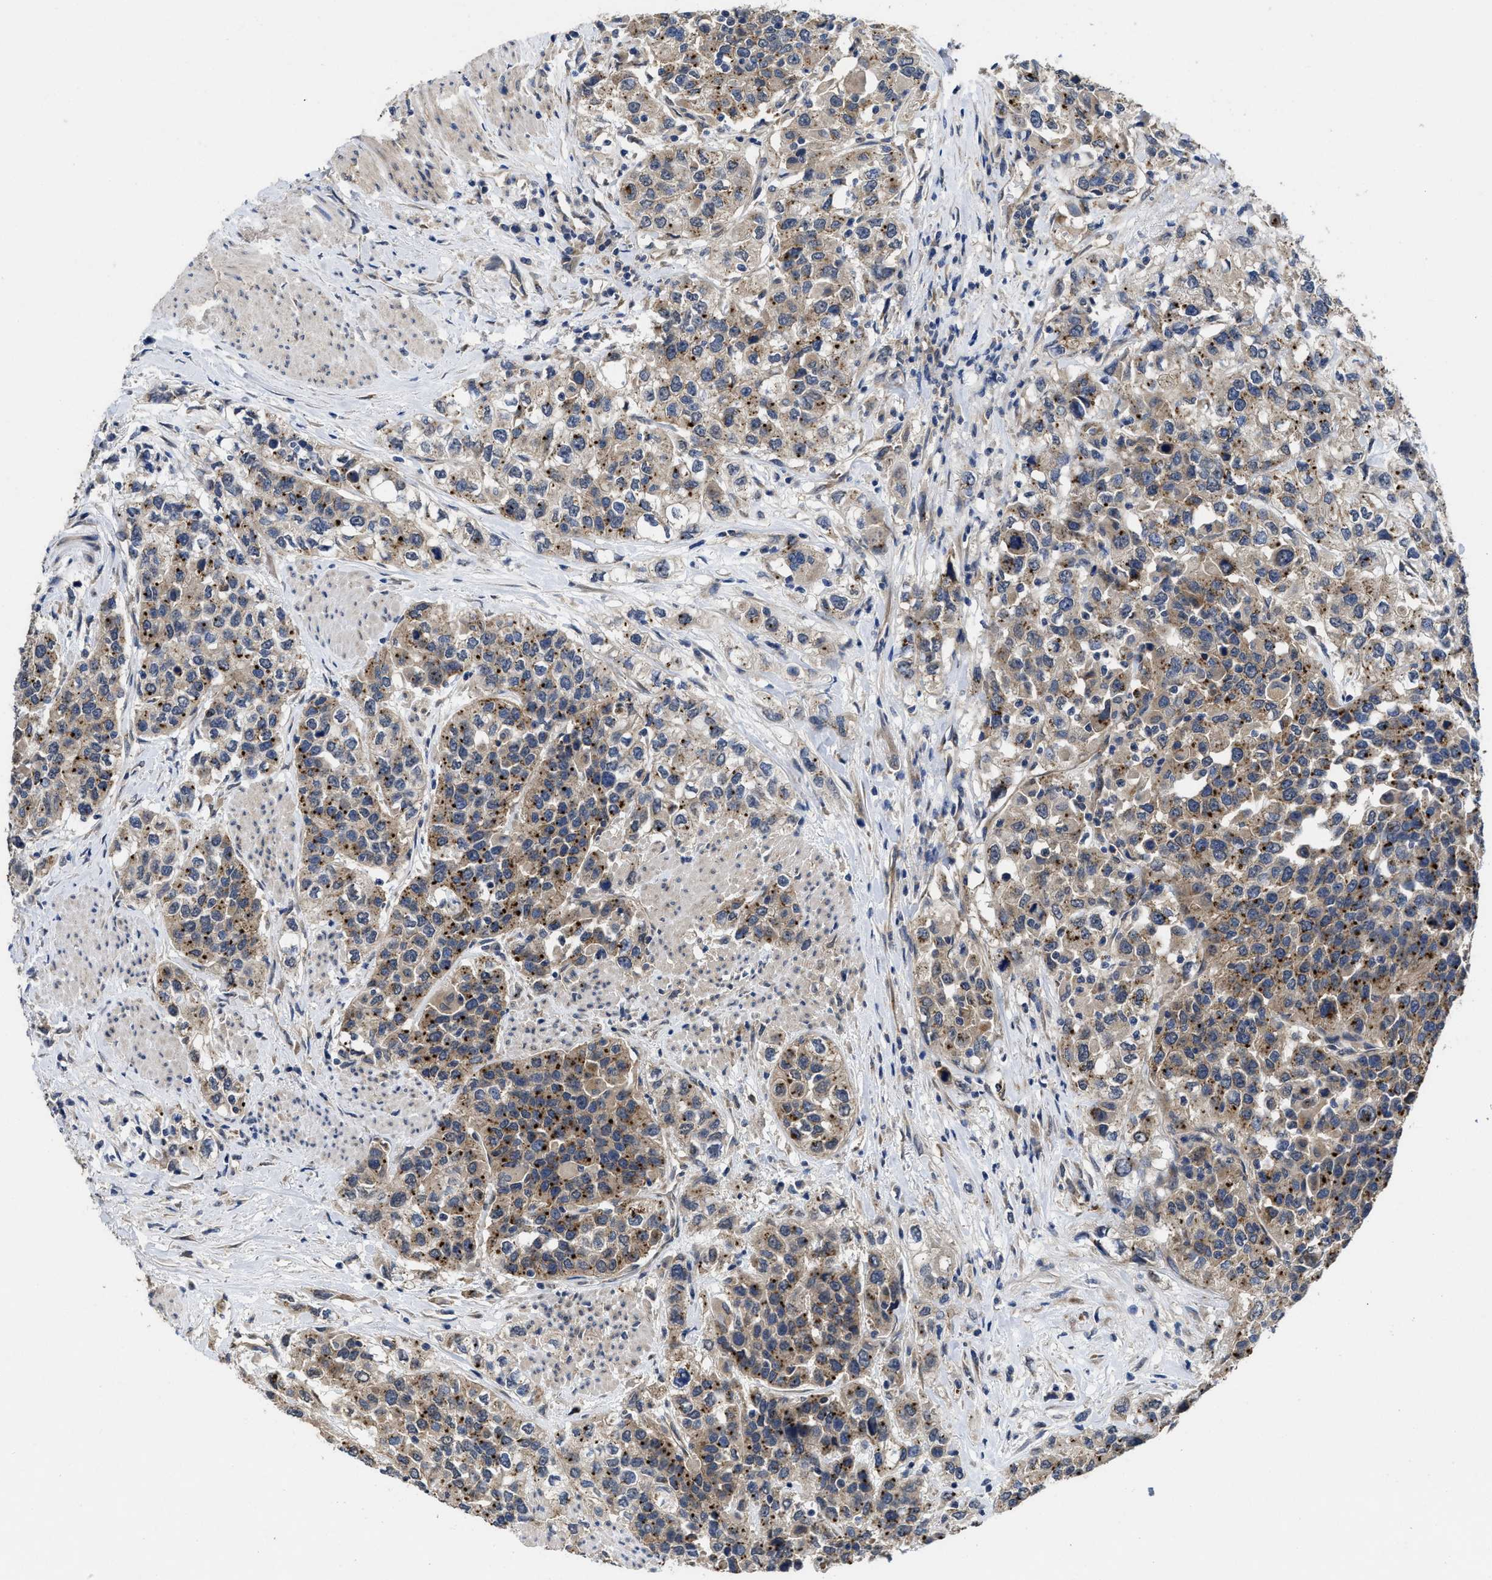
{"staining": {"intensity": "moderate", "quantity": ">75%", "location": "cytoplasmic/membranous"}, "tissue": "urothelial cancer", "cell_type": "Tumor cells", "image_type": "cancer", "snomed": [{"axis": "morphology", "description": "Urothelial carcinoma, High grade"}, {"axis": "topography", "description": "Urinary bladder"}], "caption": "Immunohistochemical staining of urothelial carcinoma (high-grade) shows medium levels of moderate cytoplasmic/membranous positivity in approximately >75% of tumor cells. Using DAB (brown) and hematoxylin (blue) stains, captured at high magnification using brightfield microscopy.", "gene": "PKD2", "patient": {"sex": "female", "age": 80}}